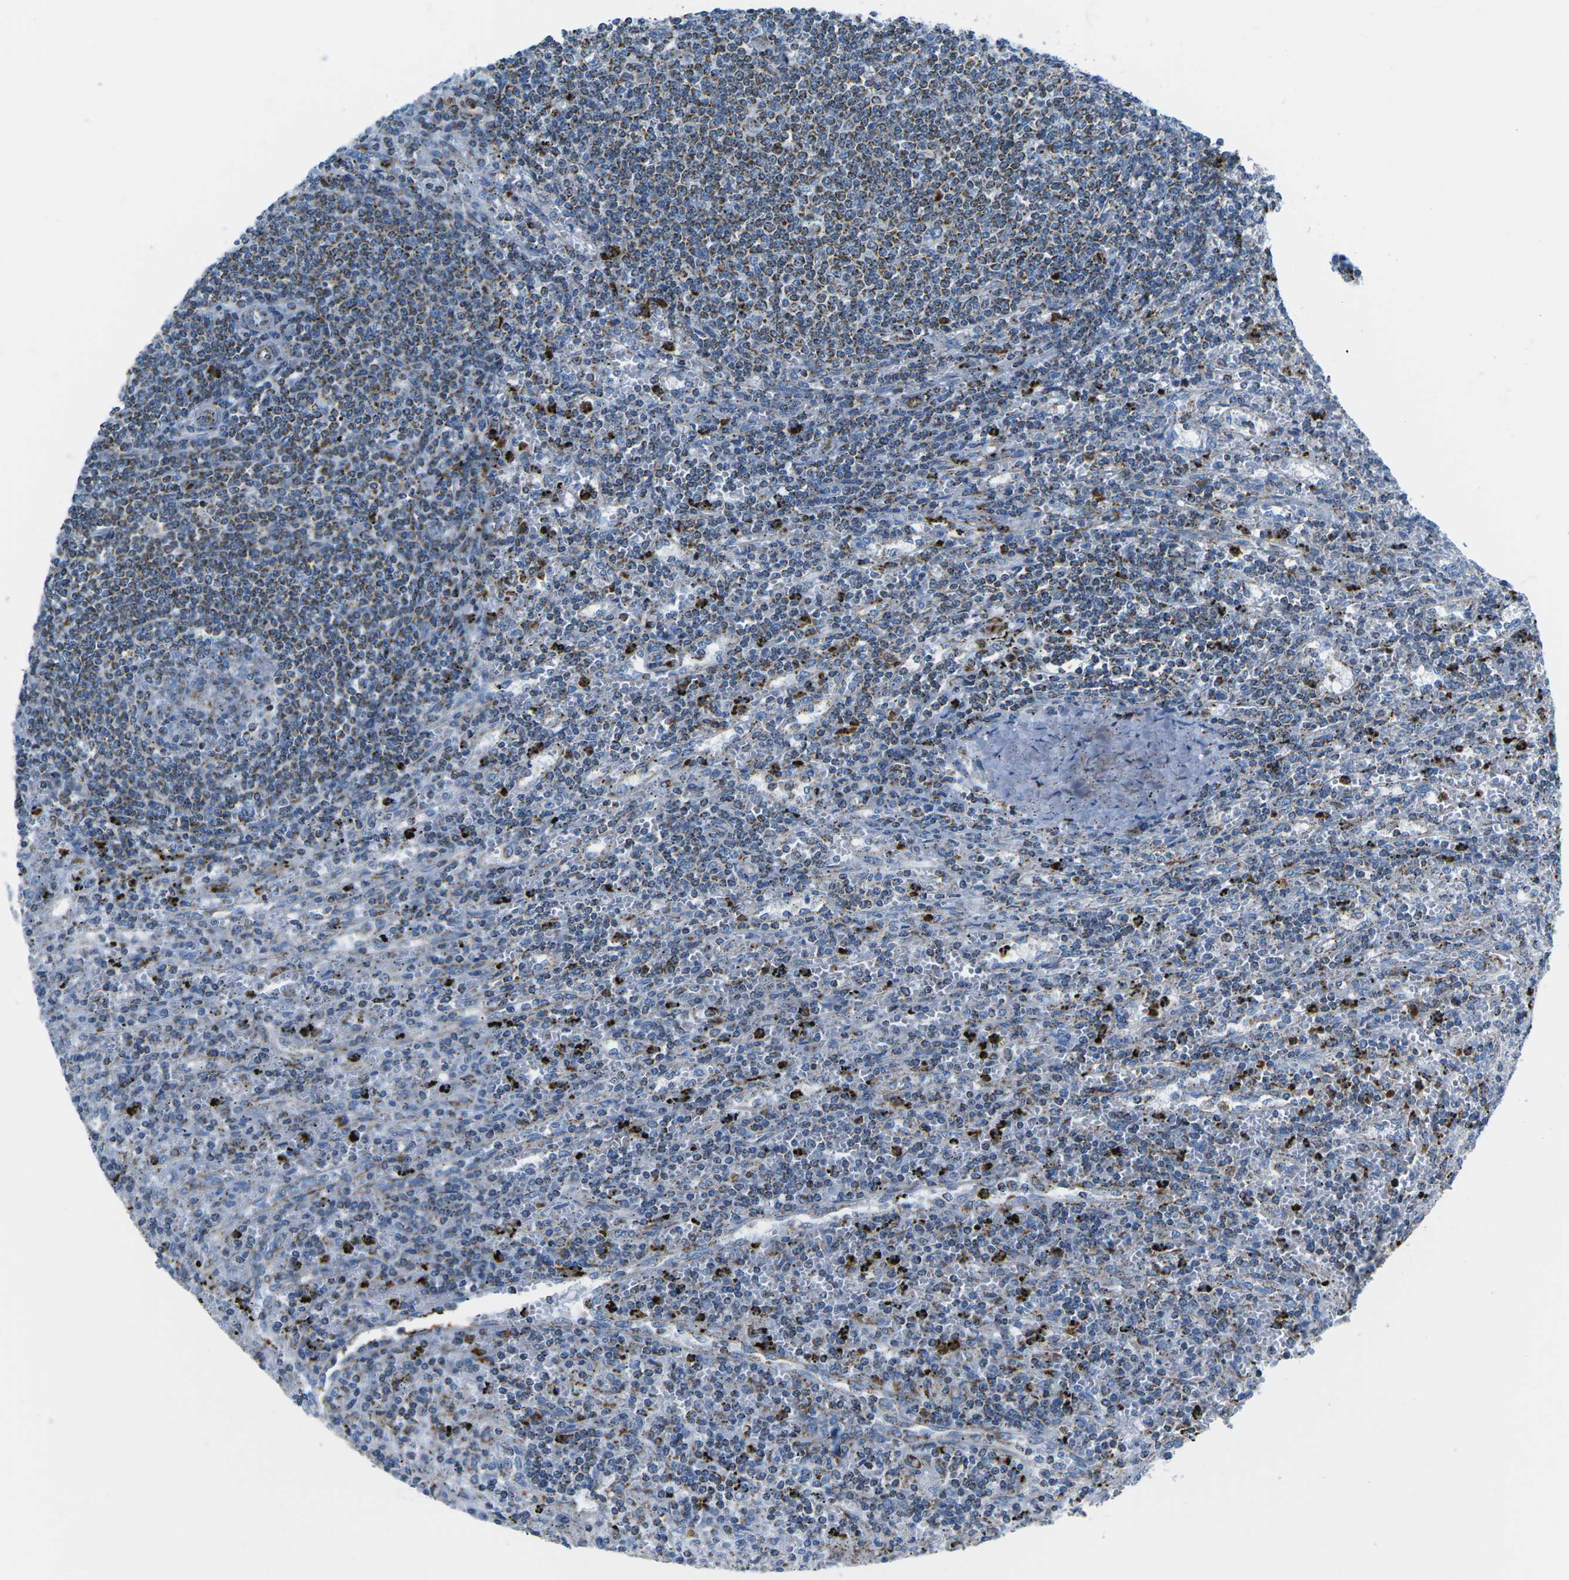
{"staining": {"intensity": "negative", "quantity": "none", "location": "none"}, "tissue": "lymphoma", "cell_type": "Tumor cells", "image_type": "cancer", "snomed": [{"axis": "morphology", "description": "Malignant lymphoma, non-Hodgkin's type, Low grade"}, {"axis": "topography", "description": "Spleen"}], "caption": "Immunohistochemistry (IHC) histopathology image of neoplastic tissue: human malignant lymphoma, non-Hodgkin's type (low-grade) stained with DAB exhibits no significant protein positivity in tumor cells.", "gene": "COX6C", "patient": {"sex": "male", "age": 76}}